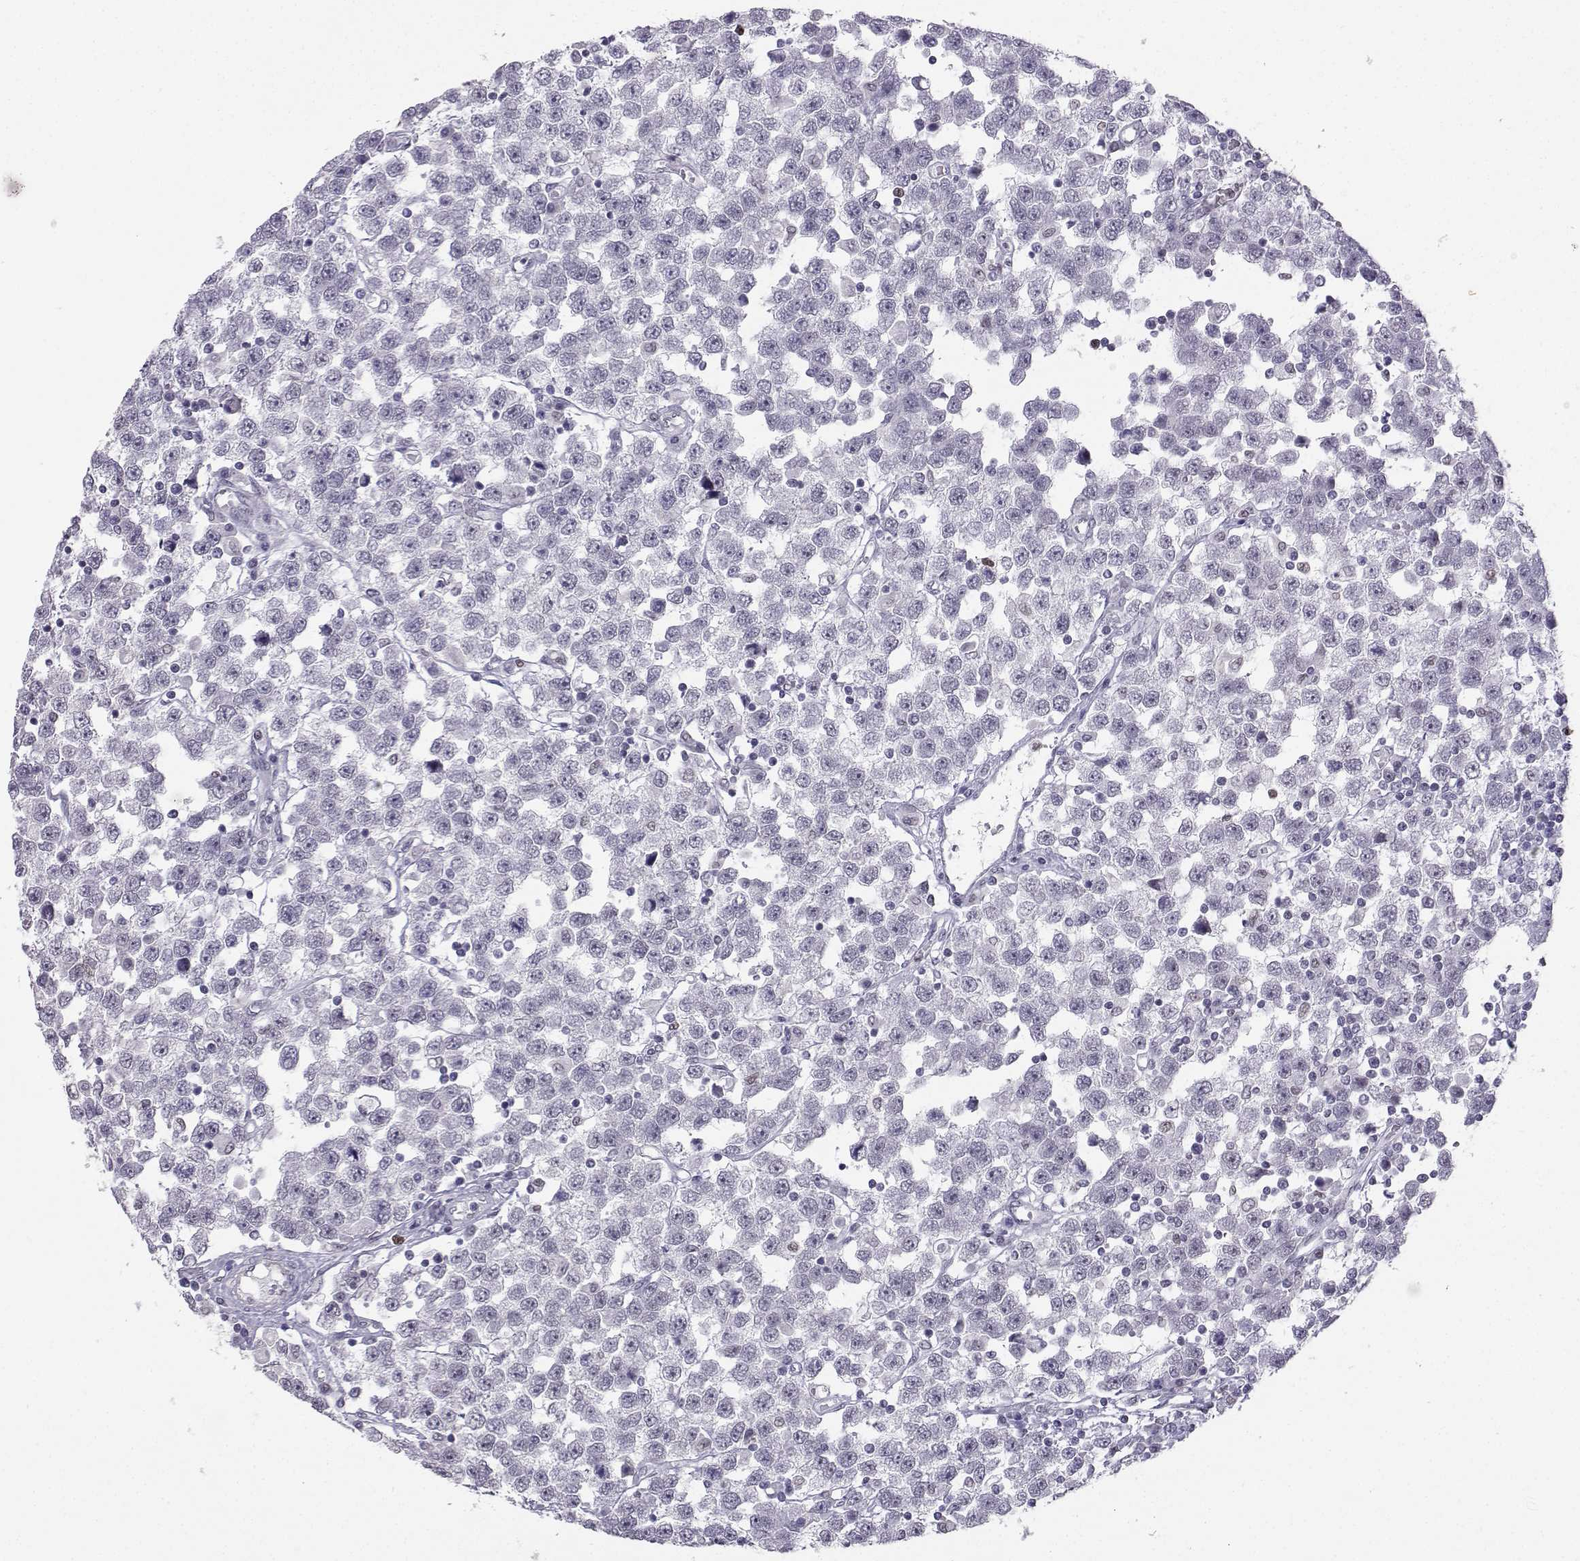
{"staining": {"intensity": "negative", "quantity": "none", "location": "none"}, "tissue": "testis cancer", "cell_type": "Tumor cells", "image_type": "cancer", "snomed": [{"axis": "morphology", "description": "Seminoma, NOS"}, {"axis": "topography", "description": "Testis"}], "caption": "Immunohistochemistry of testis seminoma displays no positivity in tumor cells.", "gene": "TEDC2", "patient": {"sex": "male", "age": 34}}